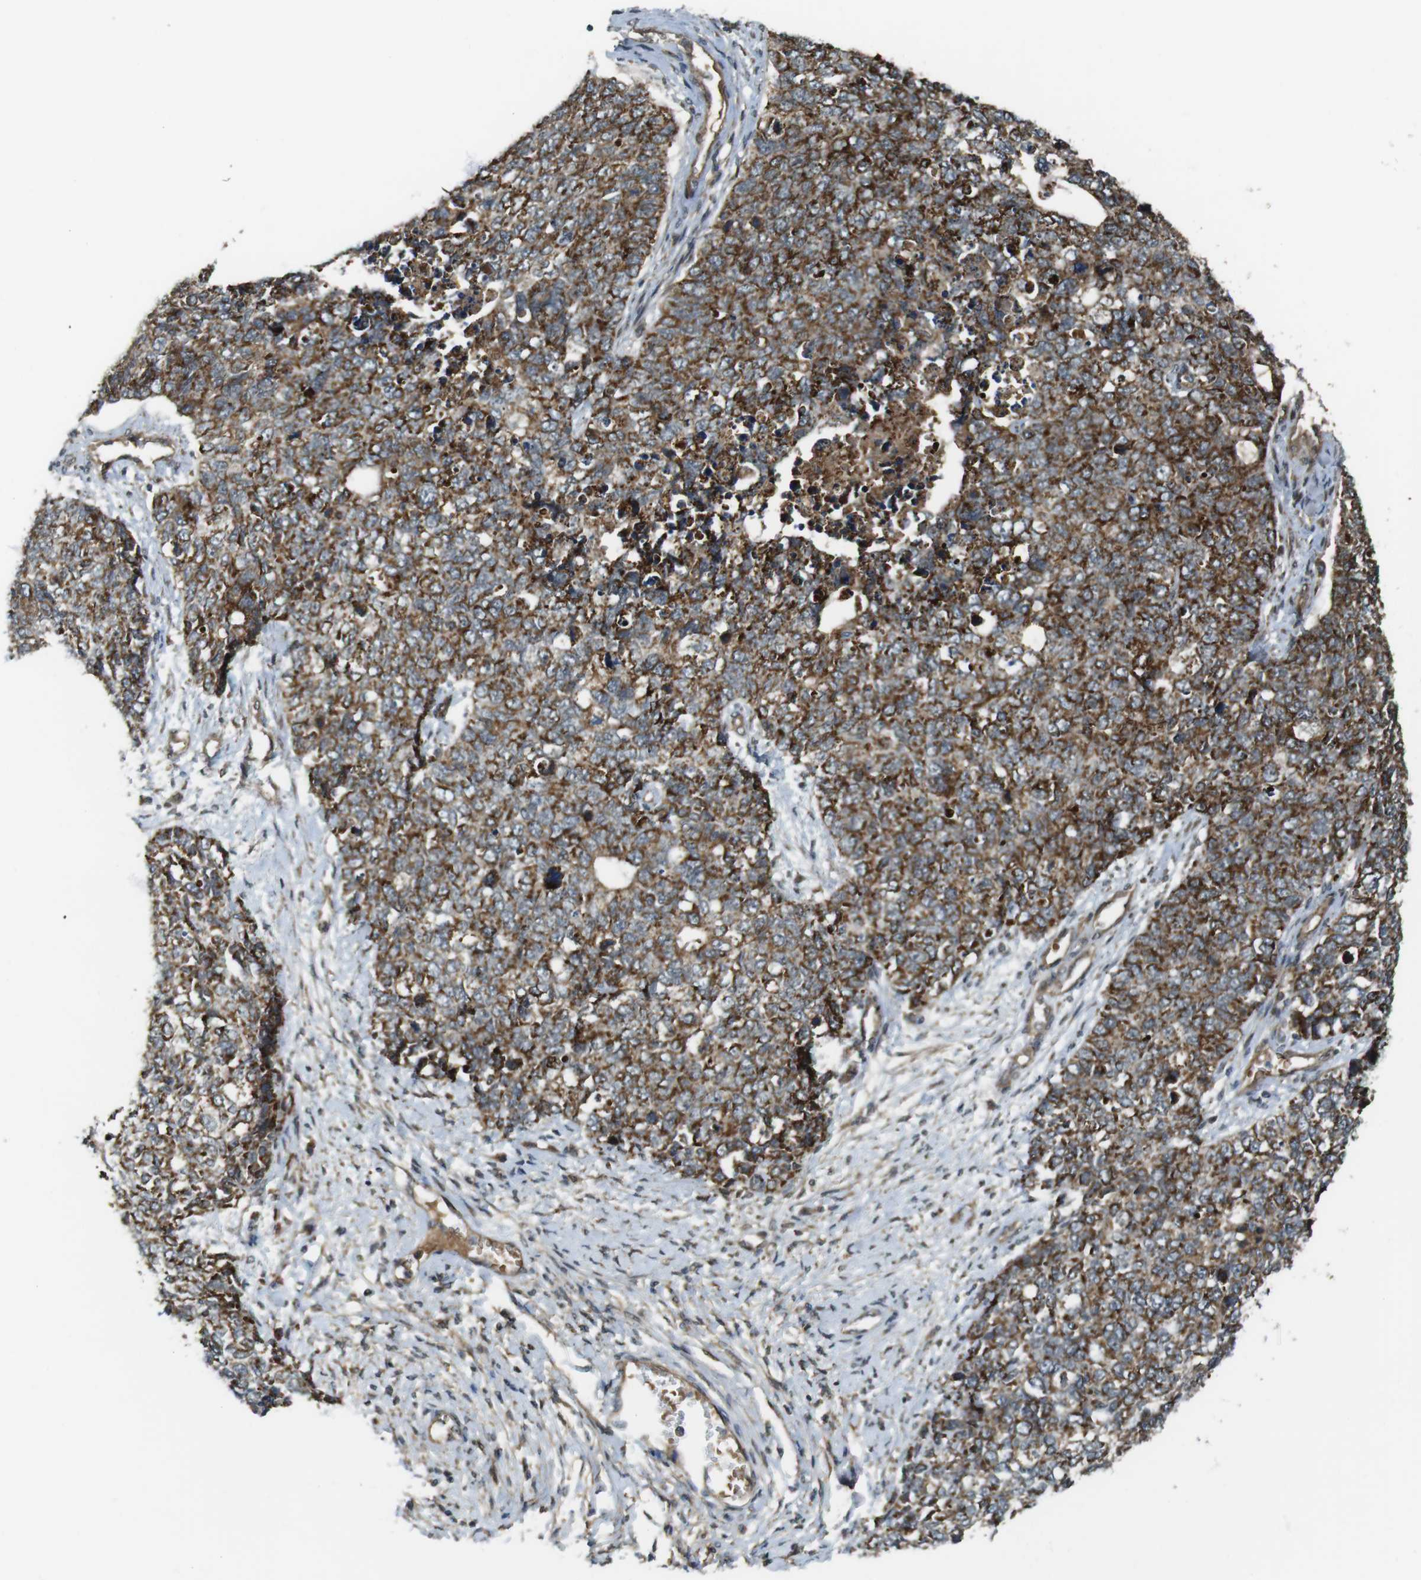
{"staining": {"intensity": "strong", "quantity": ">75%", "location": "cytoplasmic/membranous"}, "tissue": "cervical cancer", "cell_type": "Tumor cells", "image_type": "cancer", "snomed": [{"axis": "morphology", "description": "Squamous cell carcinoma, NOS"}, {"axis": "topography", "description": "Cervix"}], "caption": "The image demonstrates immunohistochemical staining of cervical squamous cell carcinoma. There is strong cytoplasmic/membranous positivity is seen in about >75% of tumor cells.", "gene": "IFFO2", "patient": {"sex": "female", "age": 63}}